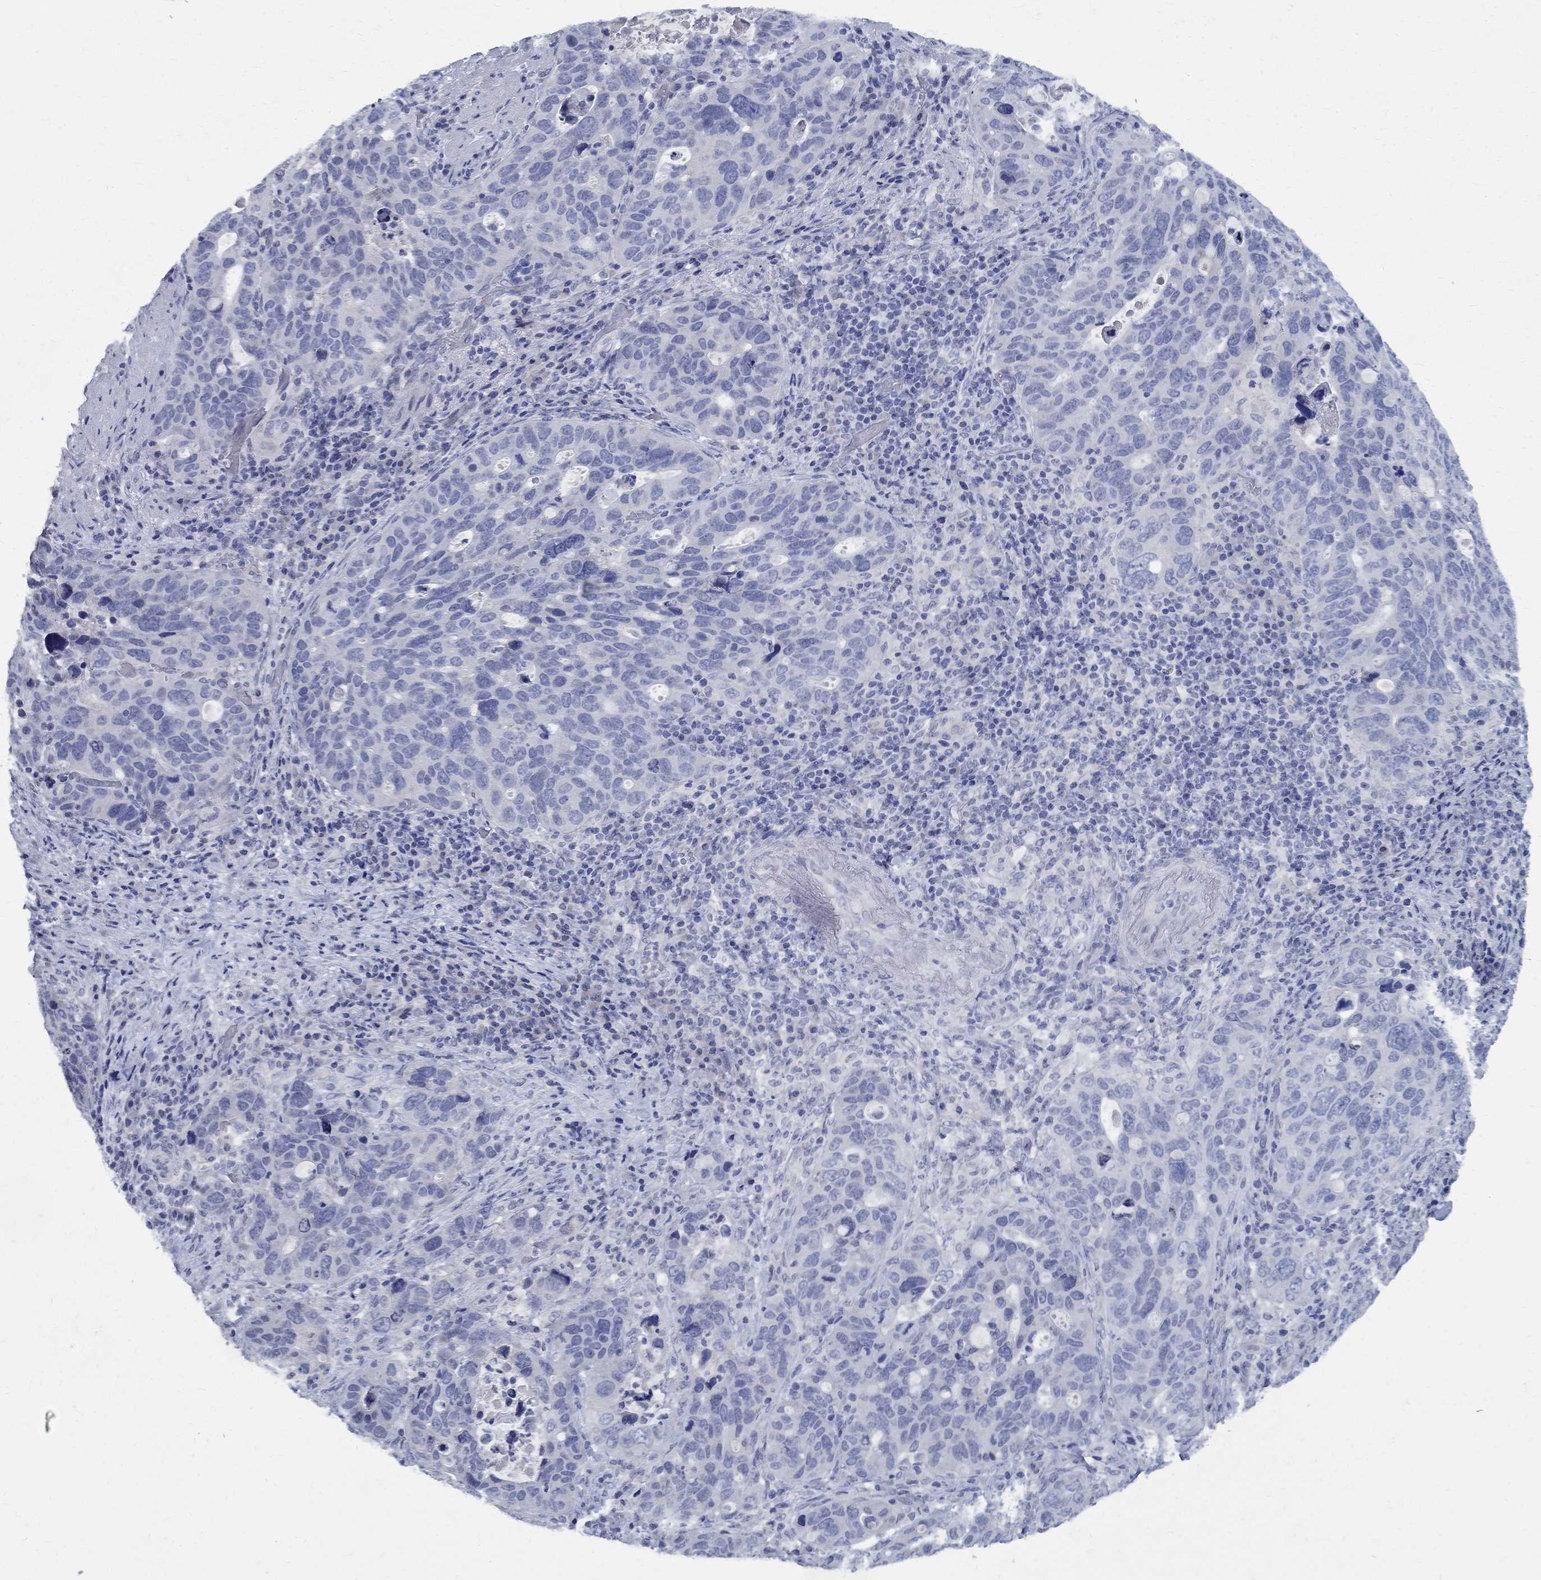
{"staining": {"intensity": "negative", "quantity": "none", "location": "none"}, "tissue": "stomach cancer", "cell_type": "Tumor cells", "image_type": "cancer", "snomed": [{"axis": "morphology", "description": "Adenocarcinoma, NOS"}, {"axis": "topography", "description": "Stomach"}], "caption": "The immunohistochemistry photomicrograph has no significant positivity in tumor cells of stomach cancer (adenocarcinoma) tissue.", "gene": "CETN1", "patient": {"sex": "male", "age": 54}}